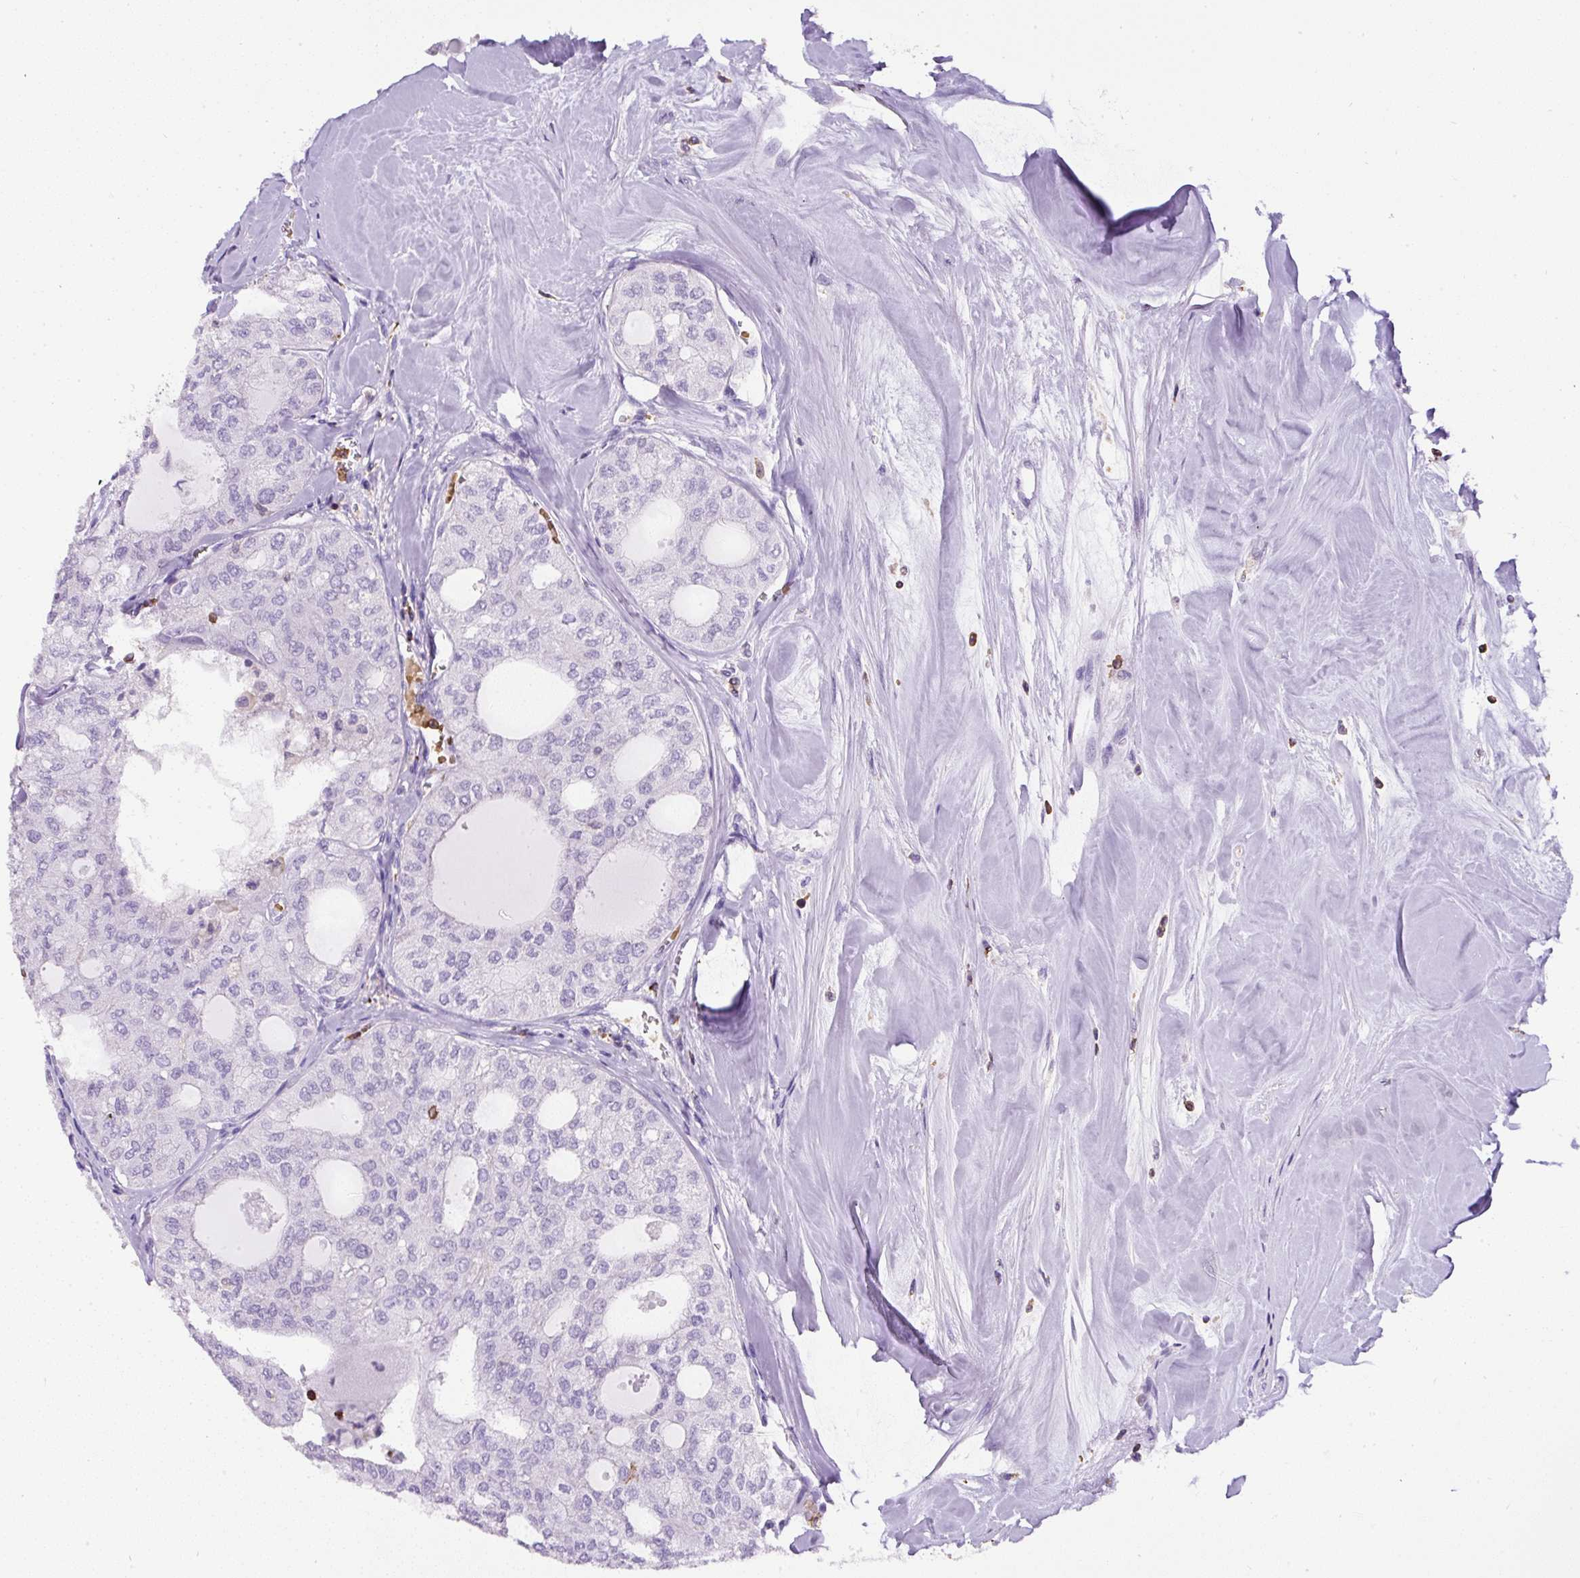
{"staining": {"intensity": "negative", "quantity": "none", "location": "none"}, "tissue": "thyroid cancer", "cell_type": "Tumor cells", "image_type": "cancer", "snomed": [{"axis": "morphology", "description": "Follicular adenoma carcinoma, NOS"}, {"axis": "topography", "description": "Thyroid gland"}], "caption": "This is an IHC histopathology image of human thyroid follicular adenoma carcinoma. There is no staining in tumor cells.", "gene": "FAM228B", "patient": {"sex": "male", "age": 75}}